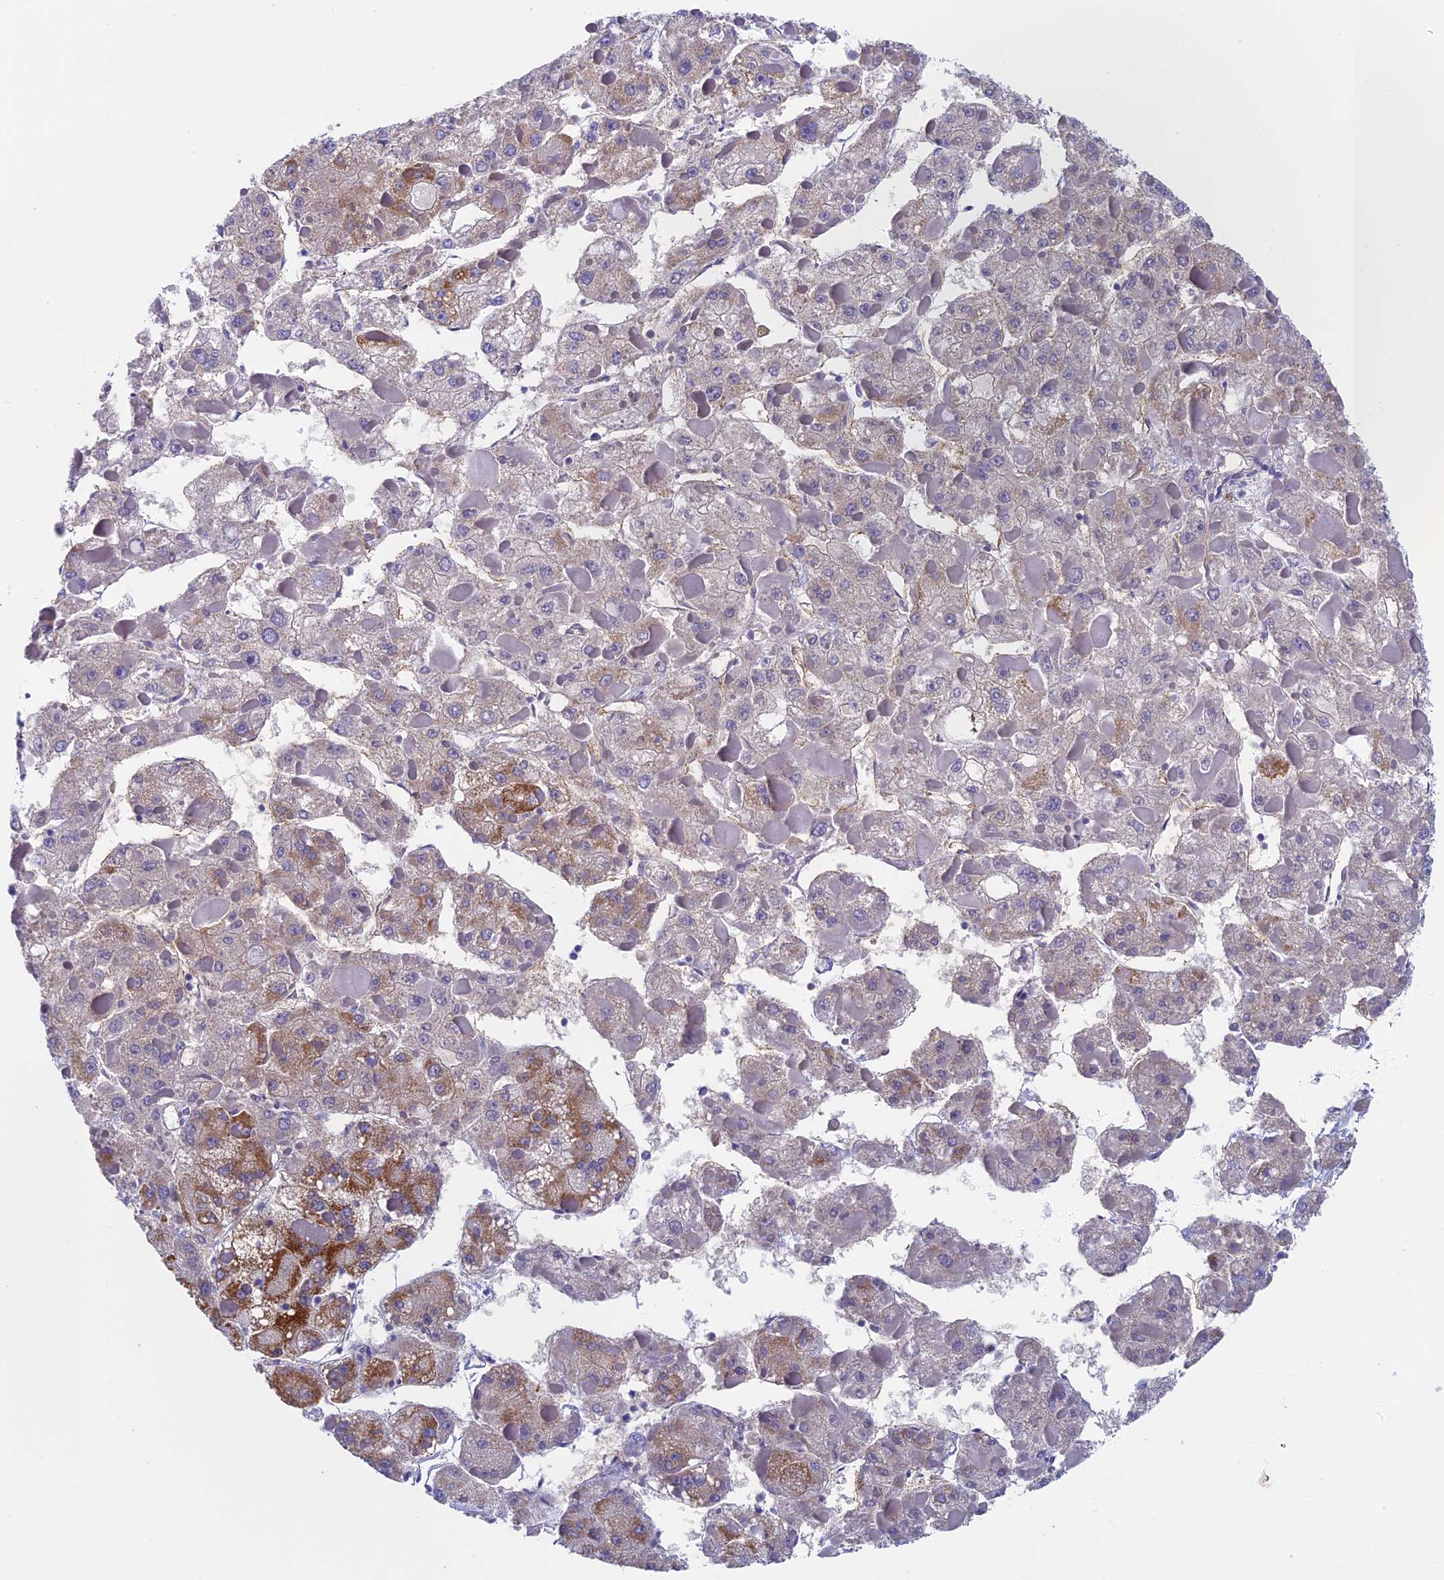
{"staining": {"intensity": "moderate", "quantity": "<25%", "location": "cytoplasmic/membranous"}, "tissue": "liver cancer", "cell_type": "Tumor cells", "image_type": "cancer", "snomed": [{"axis": "morphology", "description": "Carcinoma, Hepatocellular, NOS"}, {"axis": "topography", "description": "Liver"}], "caption": "Liver hepatocellular carcinoma stained with immunohistochemistry (IHC) shows moderate cytoplasmic/membranous positivity in about <25% of tumor cells.", "gene": "INSYN1", "patient": {"sex": "female", "age": 73}}